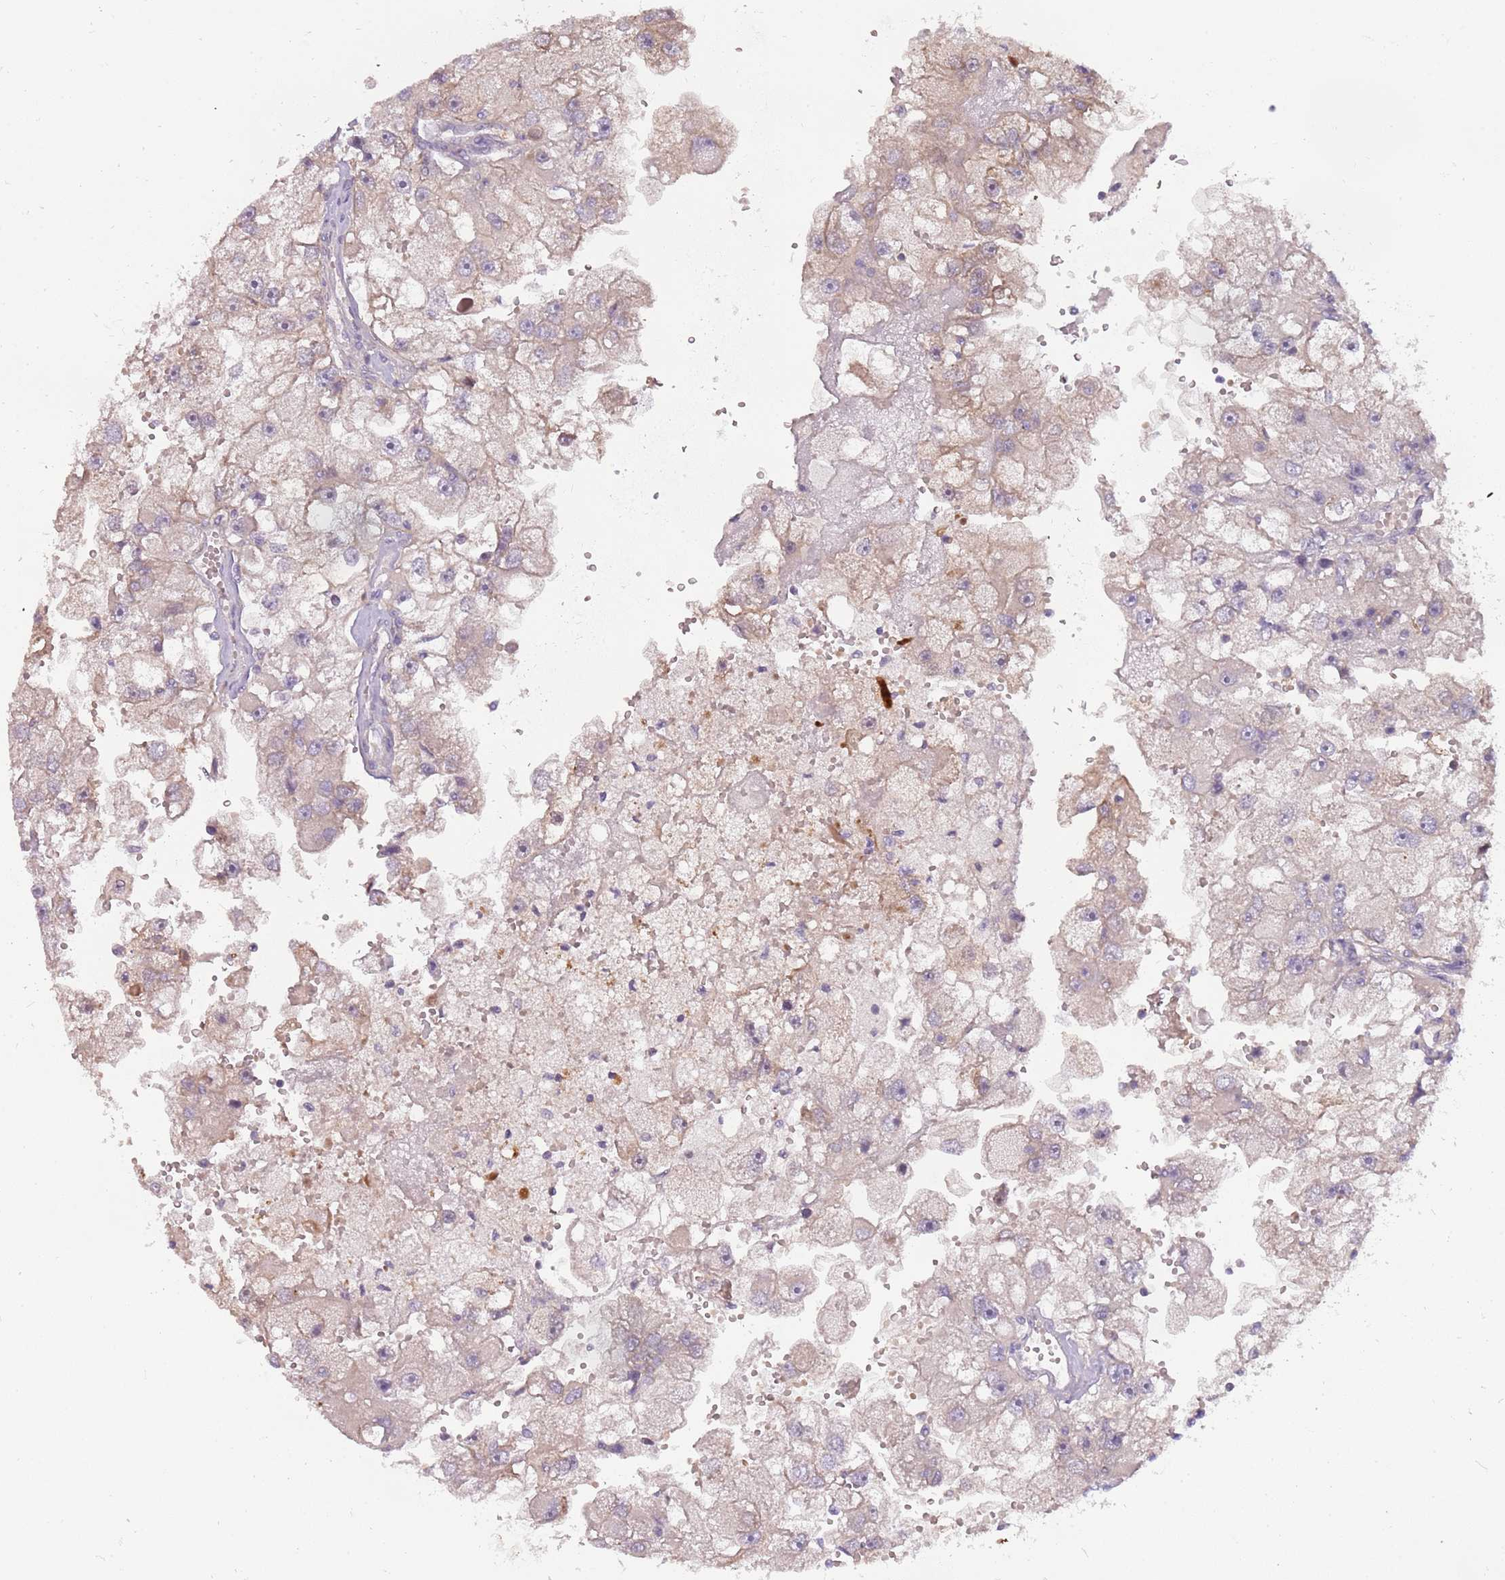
{"staining": {"intensity": "weak", "quantity": ">75%", "location": "cytoplasmic/membranous"}, "tissue": "renal cancer", "cell_type": "Tumor cells", "image_type": "cancer", "snomed": [{"axis": "morphology", "description": "Adenocarcinoma, NOS"}, {"axis": "topography", "description": "Kidney"}], "caption": "An image of human adenocarcinoma (renal) stained for a protein shows weak cytoplasmic/membranous brown staining in tumor cells.", "gene": "ARHGAP5", "patient": {"sex": "male", "age": 63}}